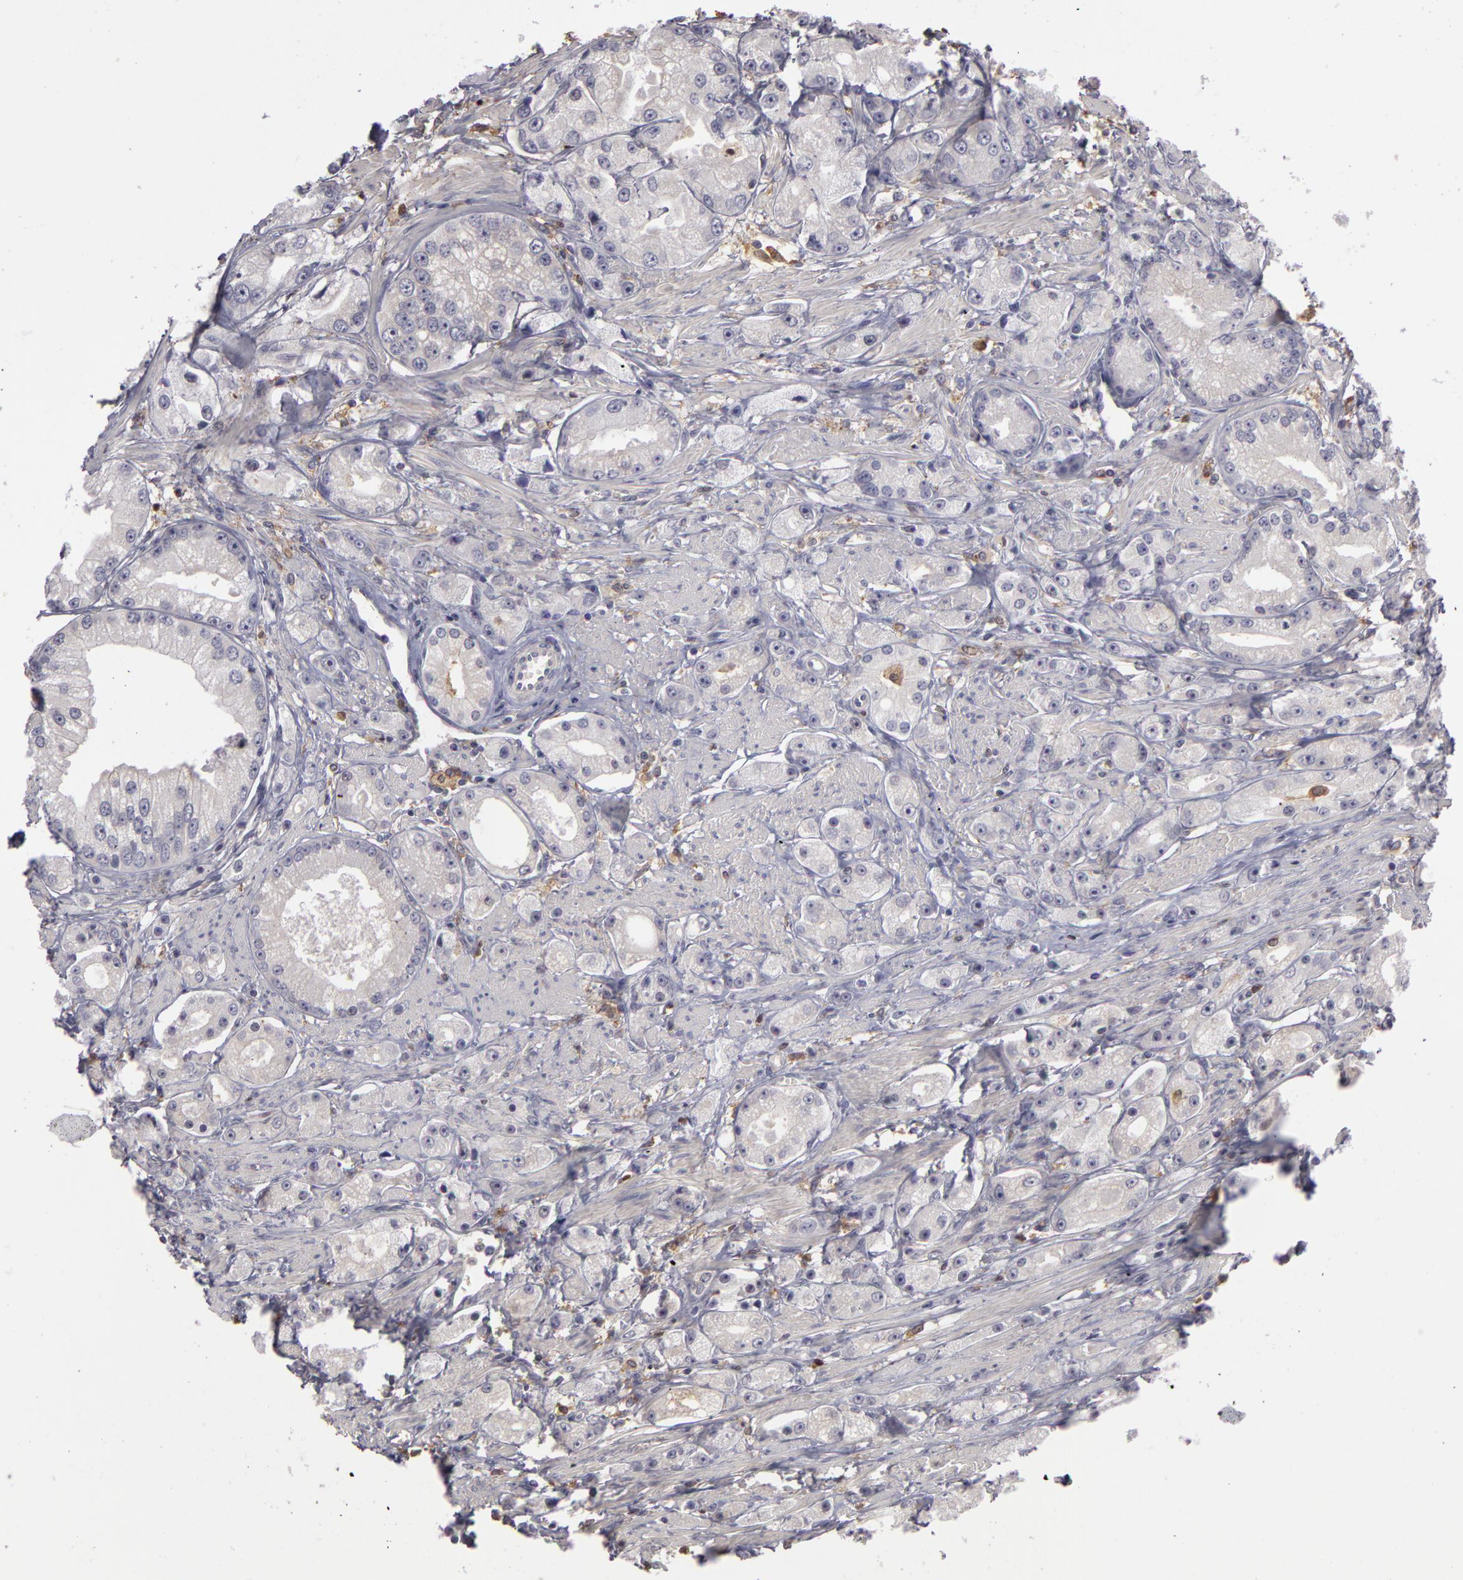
{"staining": {"intensity": "negative", "quantity": "none", "location": "none"}, "tissue": "prostate cancer", "cell_type": "Tumor cells", "image_type": "cancer", "snomed": [{"axis": "morphology", "description": "Adenocarcinoma, Medium grade"}, {"axis": "topography", "description": "Prostate"}], "caption": "There is no significant expression in tumor cells of prostate cancer (adenocarcinoma (medium-grade)).", "gene": "GNPDA1", "patient": {"sex": "male", "age": 72}}